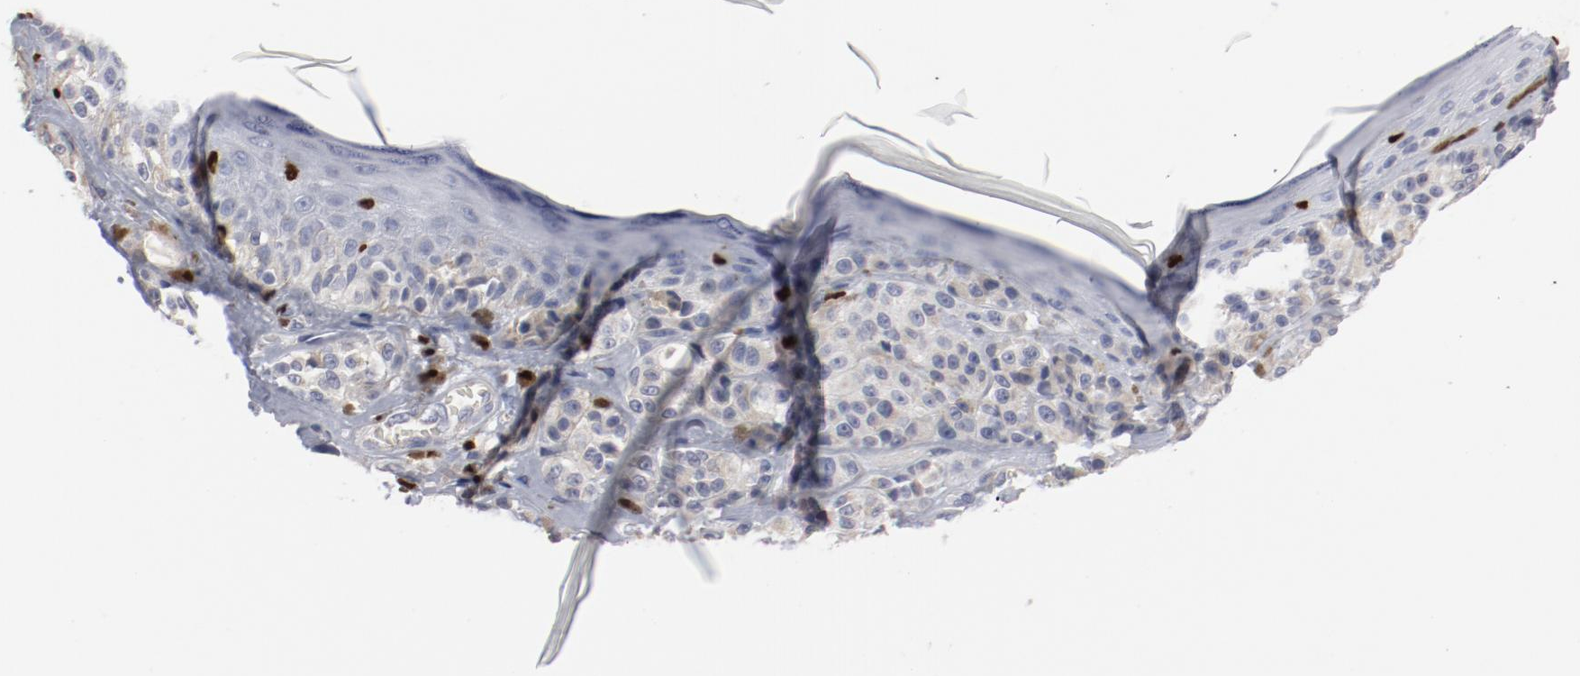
{"staining": {"intensity": "weak", "quantity": "<25%", "location": "cytoplasmic/membranous"}, "tissue": "melanoma", "cell_type": "Tumor cells", "image_type": "cancer", "snomed": [{"axis": "morphology", "description": "Malignant melanoma, NOS"}, {"axis": "topography", "description": "Skin"}], "caption": "Immunohistochemistry (IHC) photomicrograph of melanoma stained for a protein (brown), which exhibits no expression in tumor cells.", "gene": "SPI1", "patient": {"sex": "female", "age": 75}}